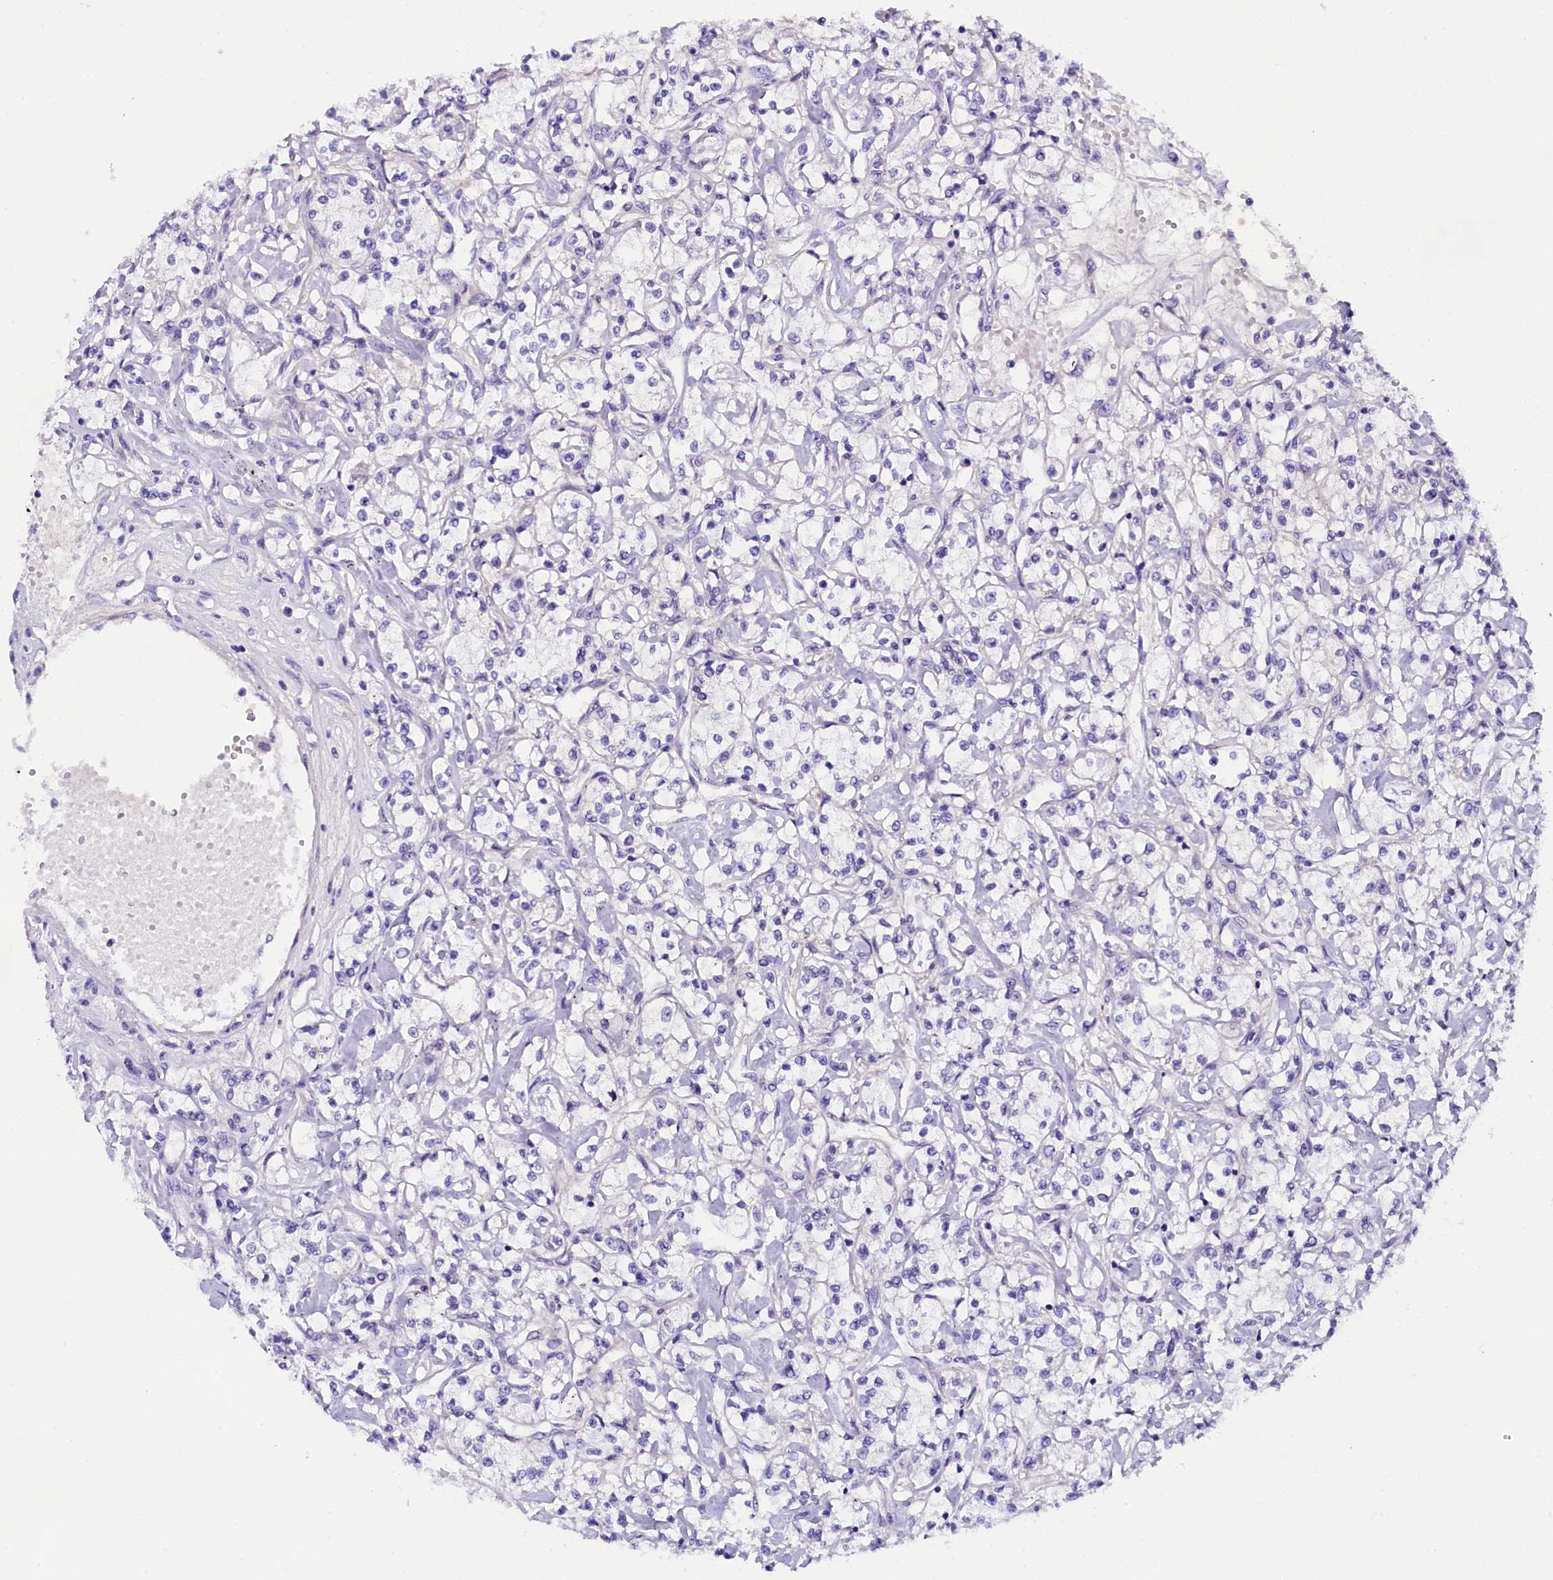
{"staining": {"intensity": "negative", "quantity": "none", "location": "none"}, "tissue": "renal cancer", "cell_type": "Tumor cells", "image_type": "cancer", "snomed": [{"axis": "morphology", "description": "Adenocarcinoma, NOS"}, {"axis": "topography", "description": "Kidney"}], "caption": "Tumor cells show no significant protein expression in adenocarcinoma (renal). (DAB (3,3'-diaminobenzidine) IHC visualized using brightfield microscopy, high magnification).", "gene": "SOD3", "patient": {"sex": "female", "age": 59}}